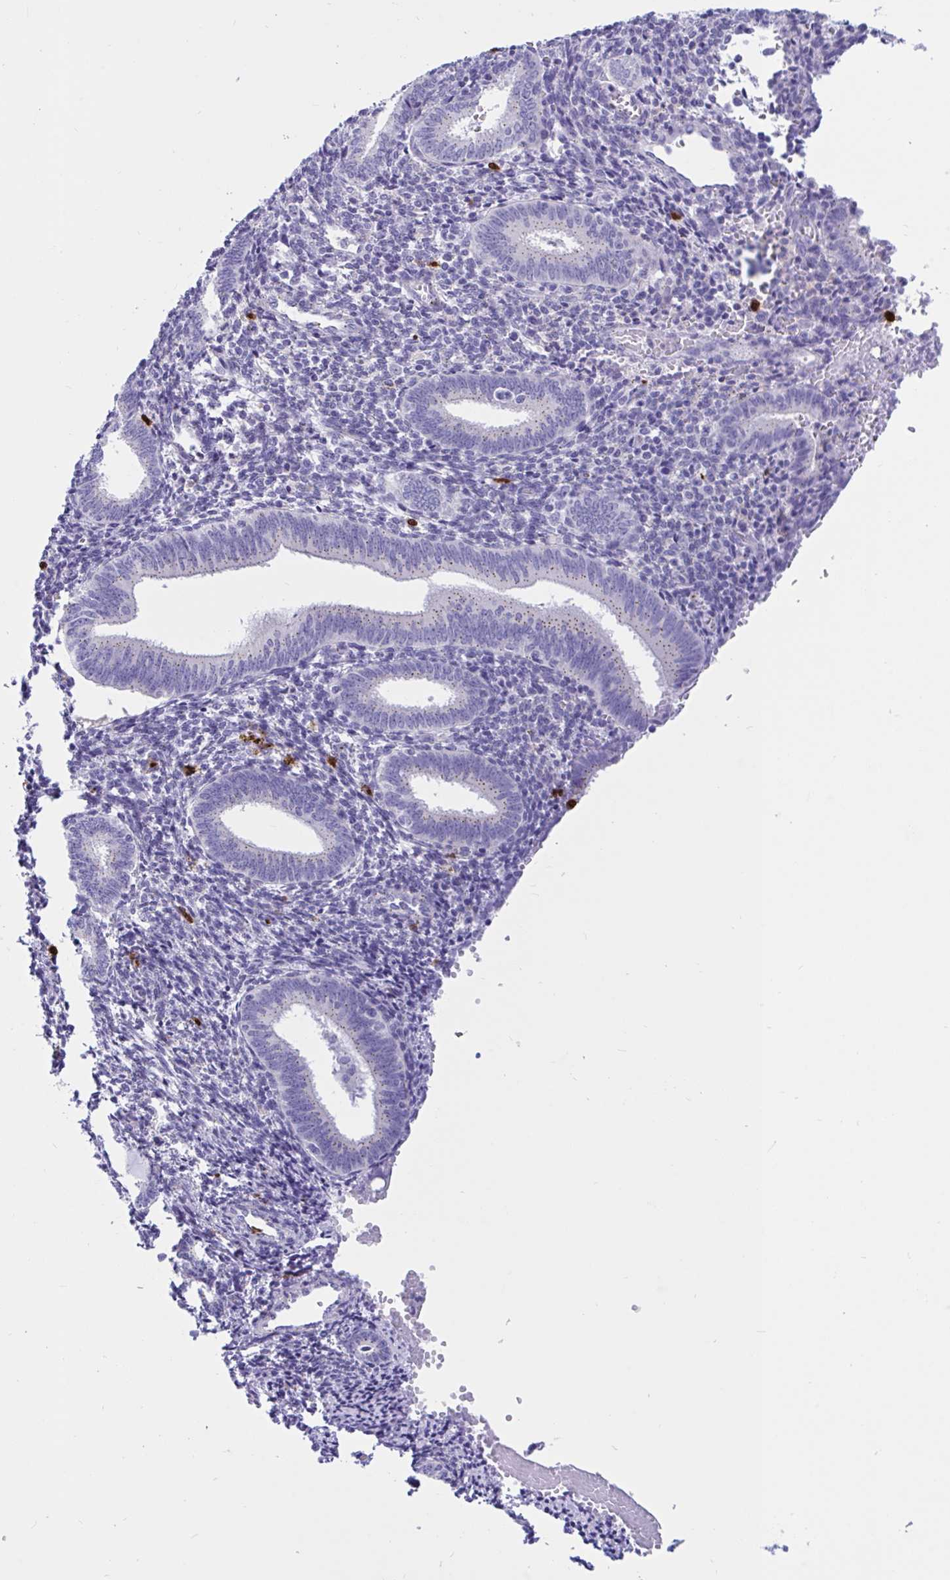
{"staining": {"intensity": "negative", "quantity": "none", "location": "none"}, "tissue": "endometrium", "cell_type": "Cells in endometrial stroma", "image_type": "normal", "snomed": [{"axis": "morphology", "description": "Normal tissue, NOS"}, {"axis": "topography", "description": "Endometrium"}], "caption": "Cells in endometrial stroma are negative for protein expression in normal human endometrium. (DAB (3,3'-diaminobenzidine) immunohistochemistry (IHC), high magnification).", "gene": "RNASE3", "patient": {"sex": "female", "age": 41}}